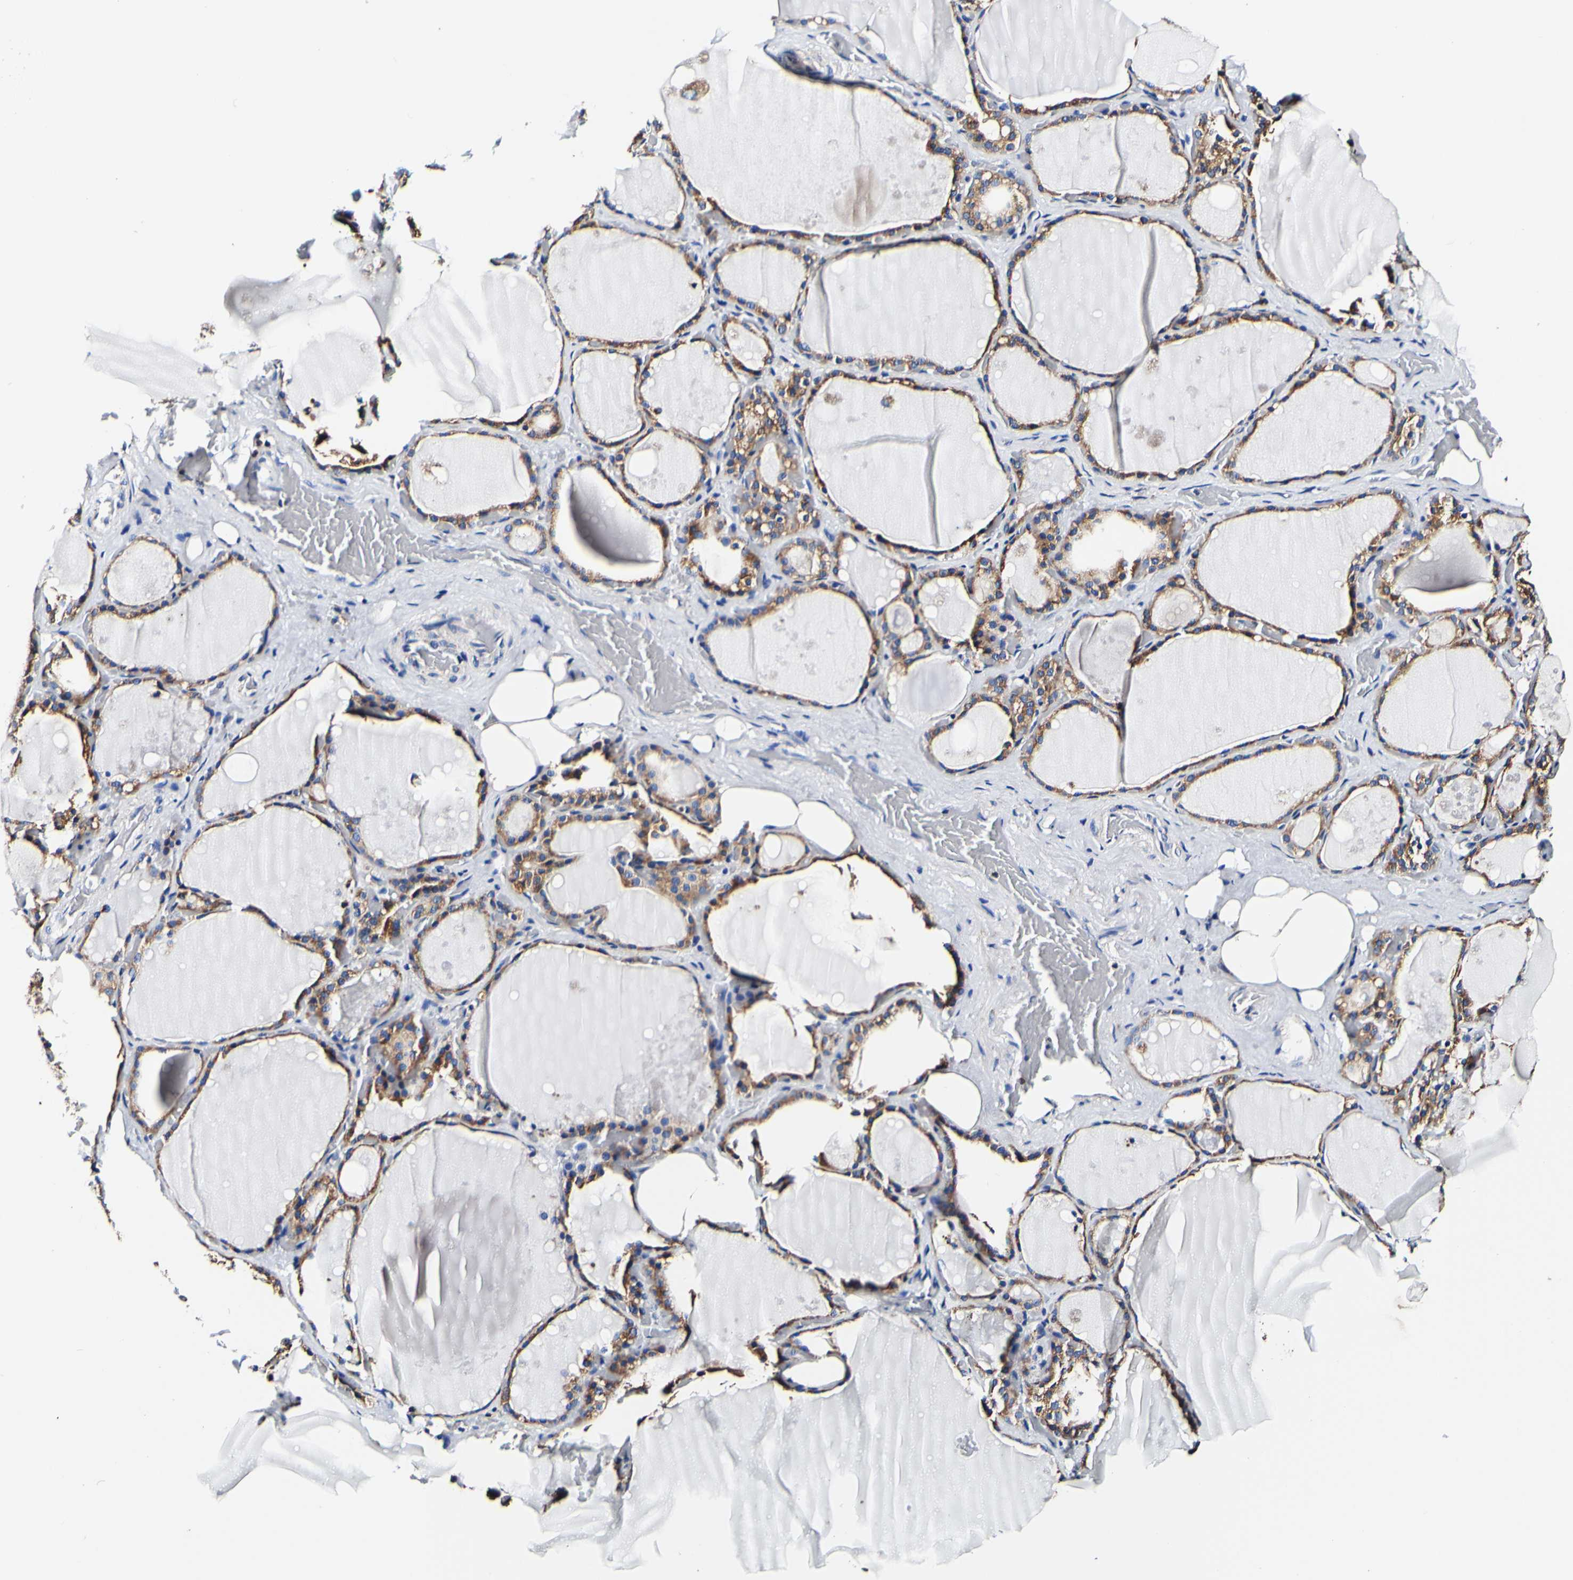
{"staining": {"intensity": "strong", "quantity": "25%-75%", "location": "cytoplasmic/membranous"}, "tissue": "thyroid gland", "cell_type": "Glandular cells", "image_type": "normal", "snomed": [{"axis": "morphology", "description": "Normal tissue, NOS"}, {"axis": "topography", "description": "Thyroid gland"}], "caption": "Immunohistochemistry (IHC) photomicrograph of normal thyroid gland: human thyroid gland stained using immunohistochemistry (IHC) exhibits high levels of strong protein expression localized specifically in the cytoplasmic/membranous of glandular cells, appearing as a cytoplasmic/membranous brown color.", "gene": "P4HB", "patient": {"sex": "male", "age": 61}}